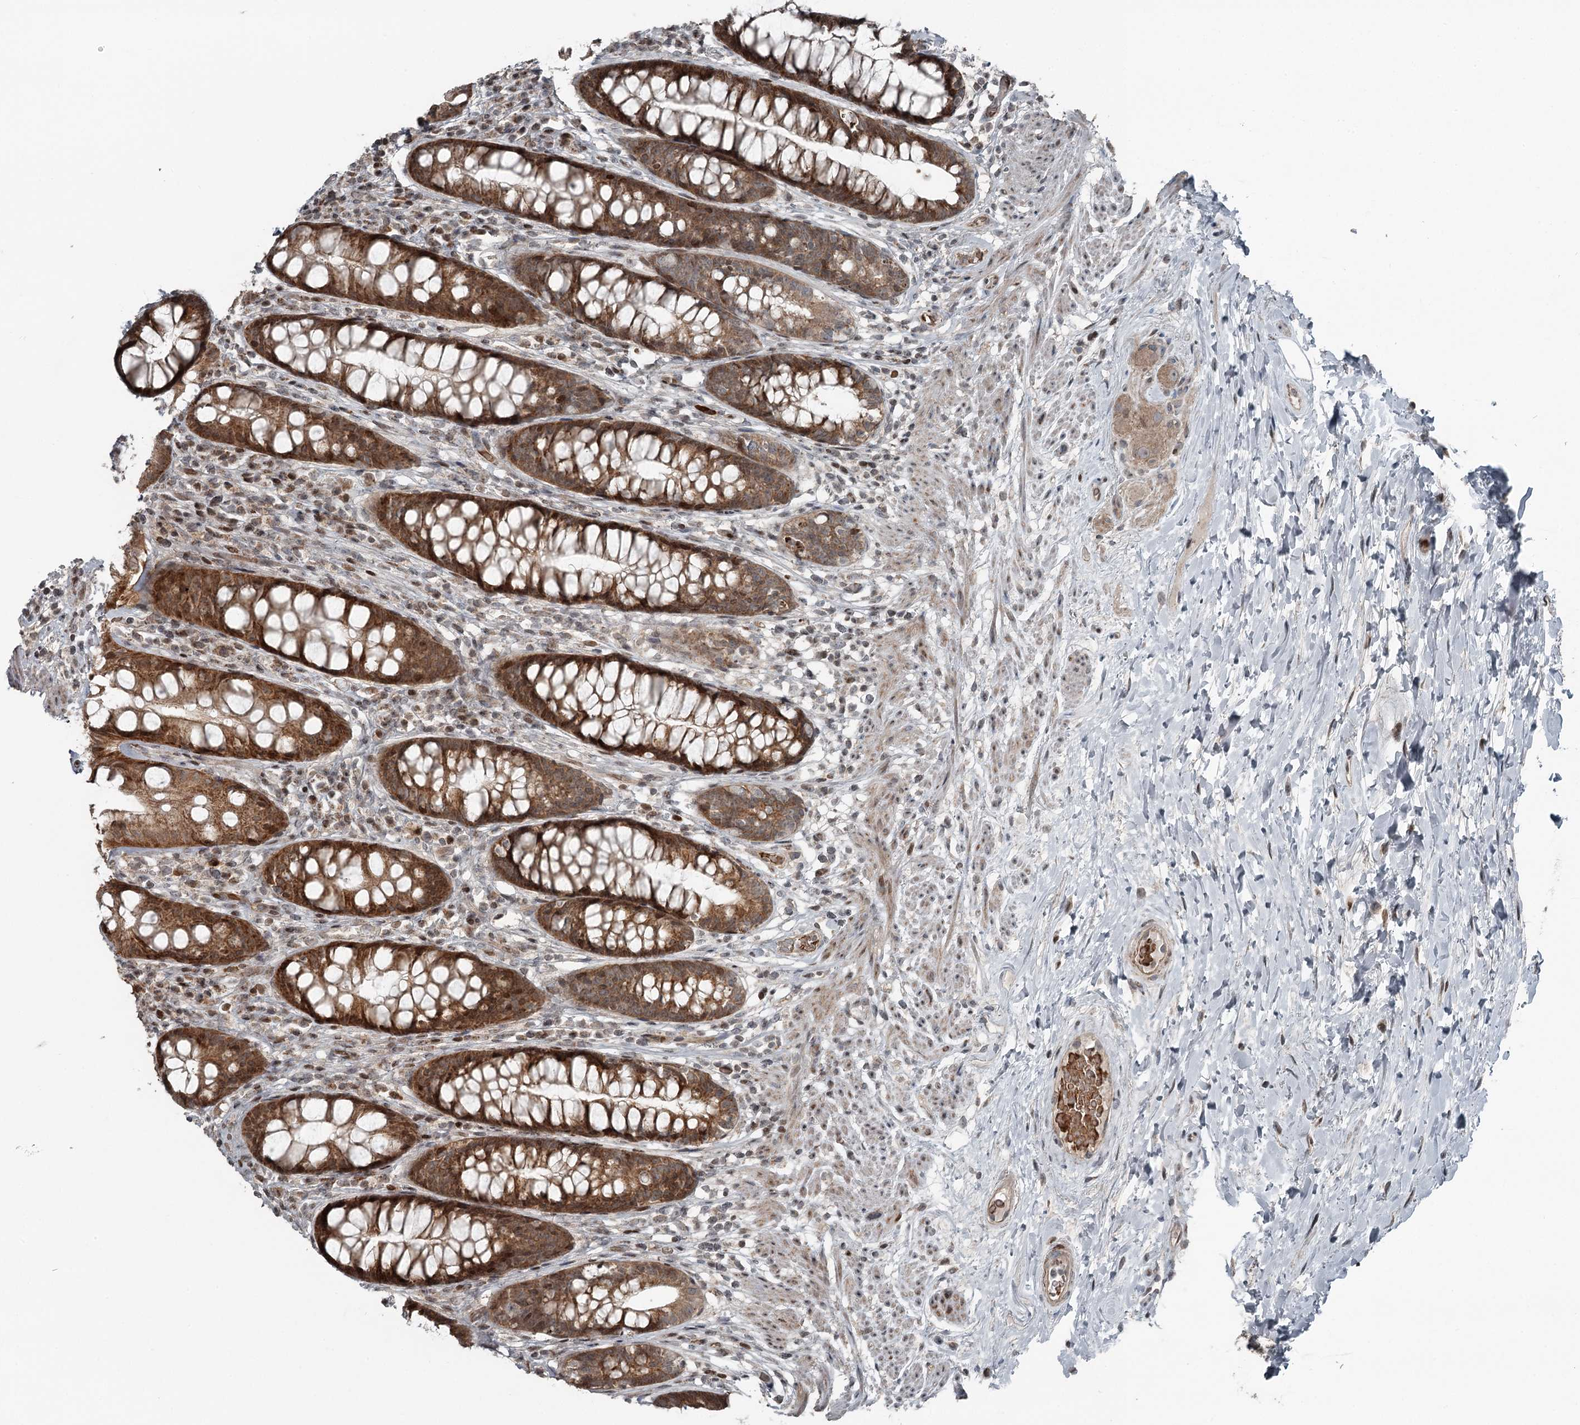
{"staining": {"intensity": "moderate", "quantity": ">75%", "location": "cytoplasmic/membranous"}, "tissue": "rectum", "cell_type": "Glandular cells", "image_type": "normal", "snomed": [{"axis": "morphology", "description": "Normal tissue, NOS"}, {"axis": "topography", "description": "Rectum"}], "caption": "Immunohistochemical staining of benign rectum displays moderate cytoplasmic/membranous protein expression in about >75% of glandular cells.", "gene": "RASSF8", "patient": {"sex": "male", "age": 74}}